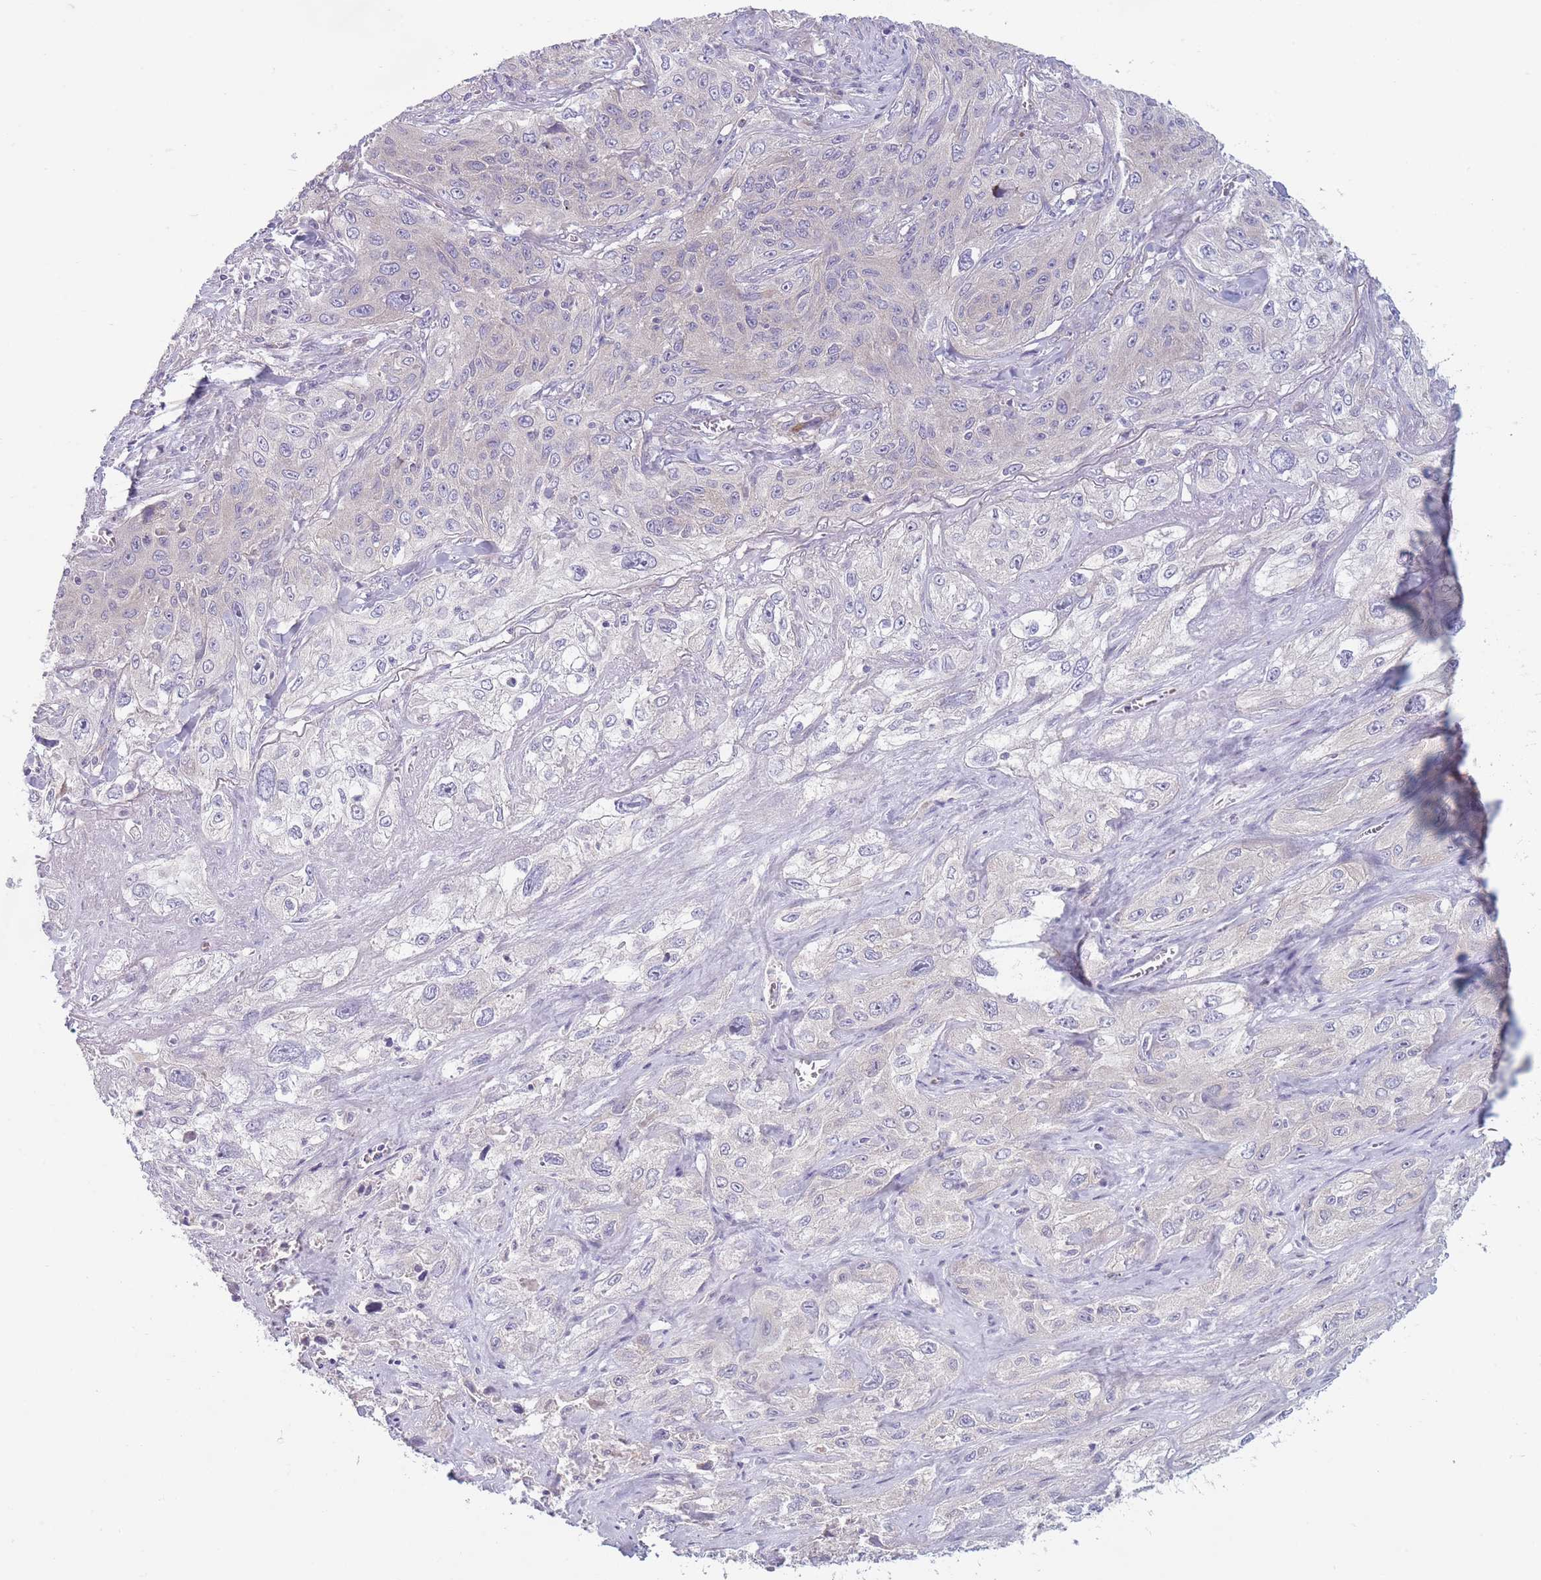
{"staining": {"intensity": "negative", "quantity": "none", "location": "none"}, "tissue": "lung cancer", "cell_type": "Tumor cells", "image_type": "cancer", "snomed": [{"axis": "morphology", "description": "Squamous cell carcinoma, NOS"}, {"axis": "topography", "description": "Lung"}], "caption": "Photomicrograph shows no protein positivity in tumor cells of squamous cell carcinoma (lung) tissue. The staining is performed using DAB (3,3'-diaminobenzidine) brown chromogen with nuclei counter-stained in using hematoxylin.", "gene": "PNPLA5", "patient": {"sex": "female", "age": 69}}